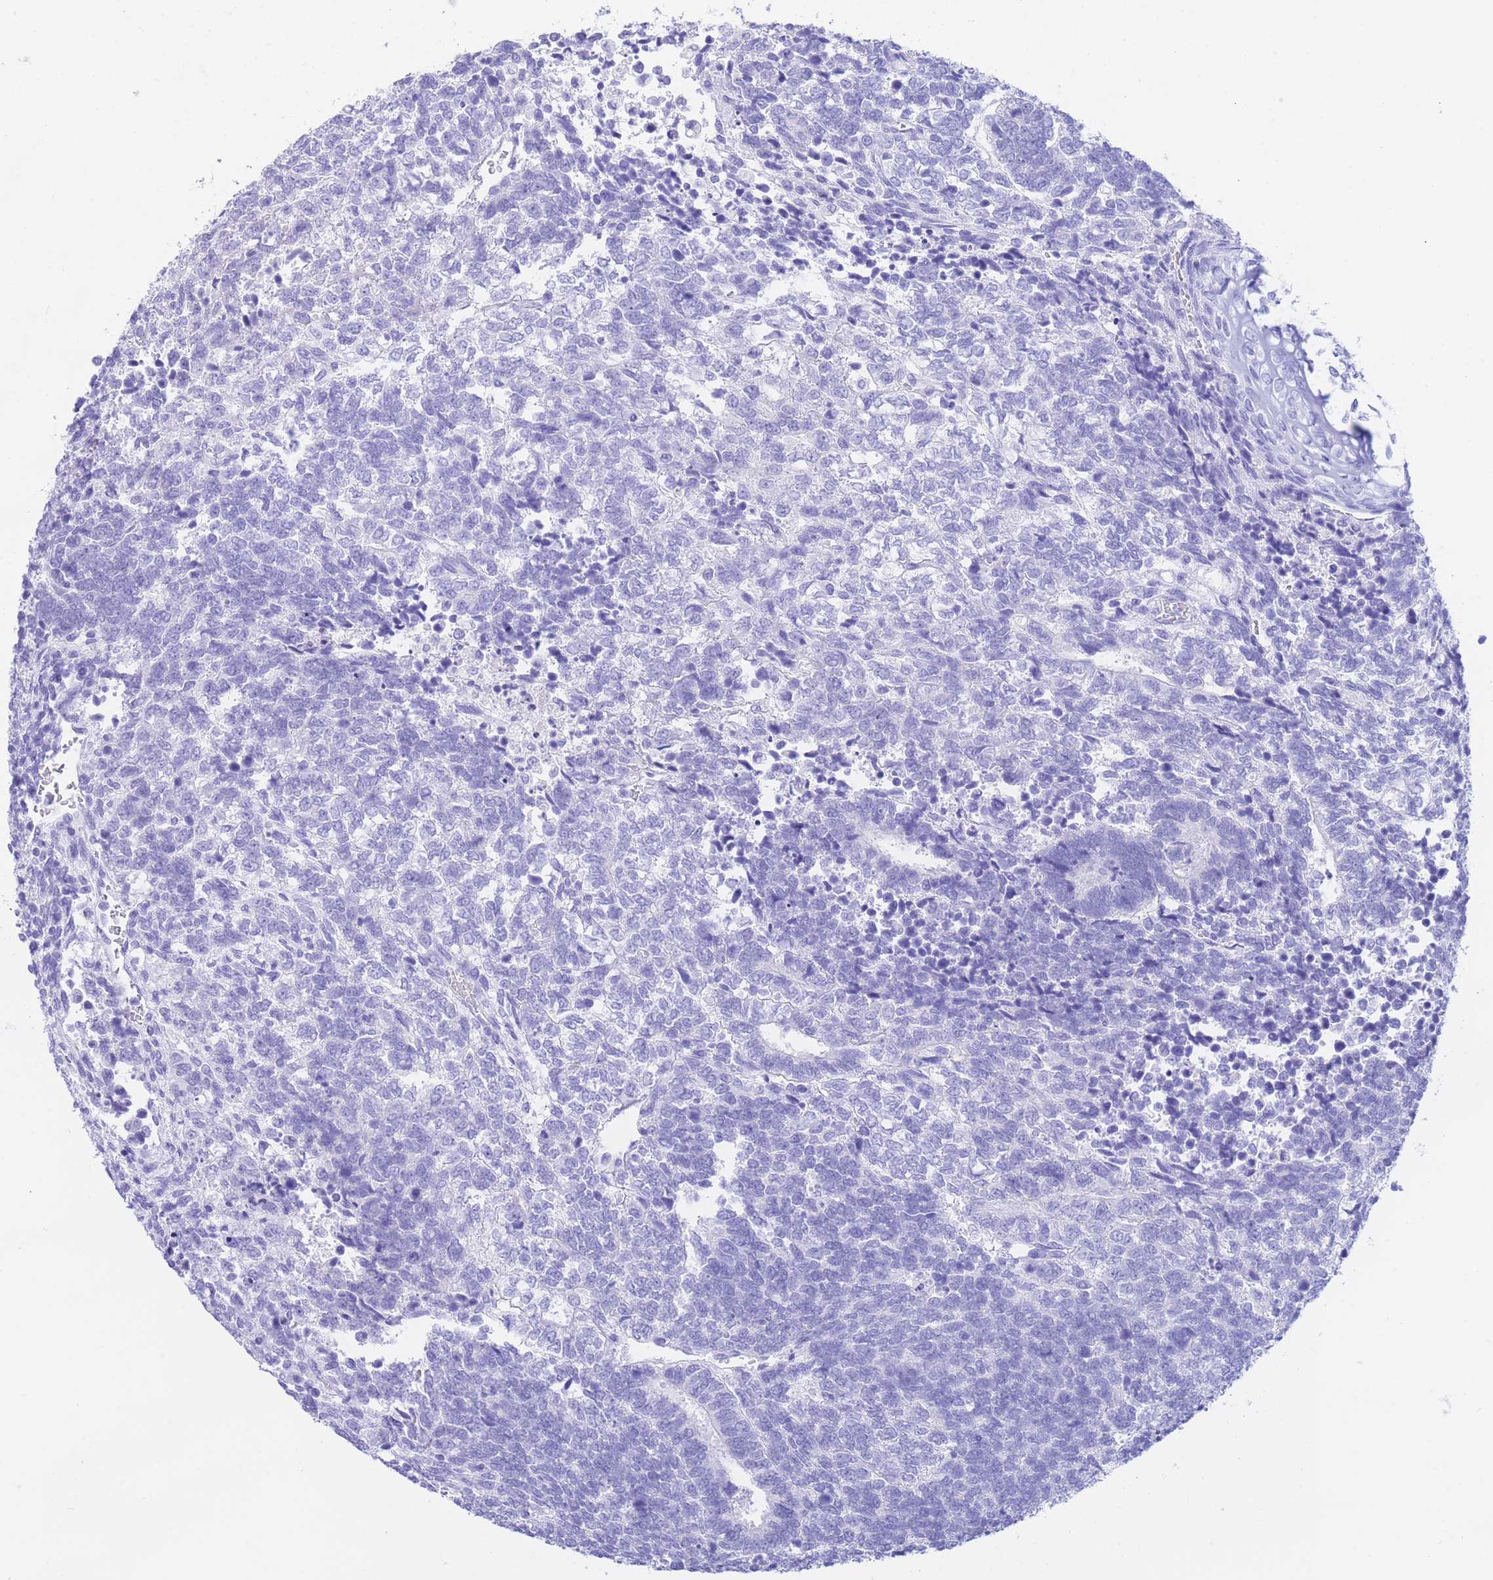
{"staining": {"intensity": "negative", "quantity": "none", "location": "none"}, "tissue": "testis cancer", "cell_type": "Tumor cells", "image_type": "cancer", "snomed": [{"axis": "morphology", "description": "Carcinoma, Embryonal, NOS"}, {"axis": "topography", "description": "Testis"}], "caption": "Tumor cells show no significant protein staining in testis cancer. (DAB immunohistochemistry (IHC) visualized using brightfield microscopy, high magnification).", "gene": "SLCO1B3", "patient": {"sex": "male", "age": 23}}